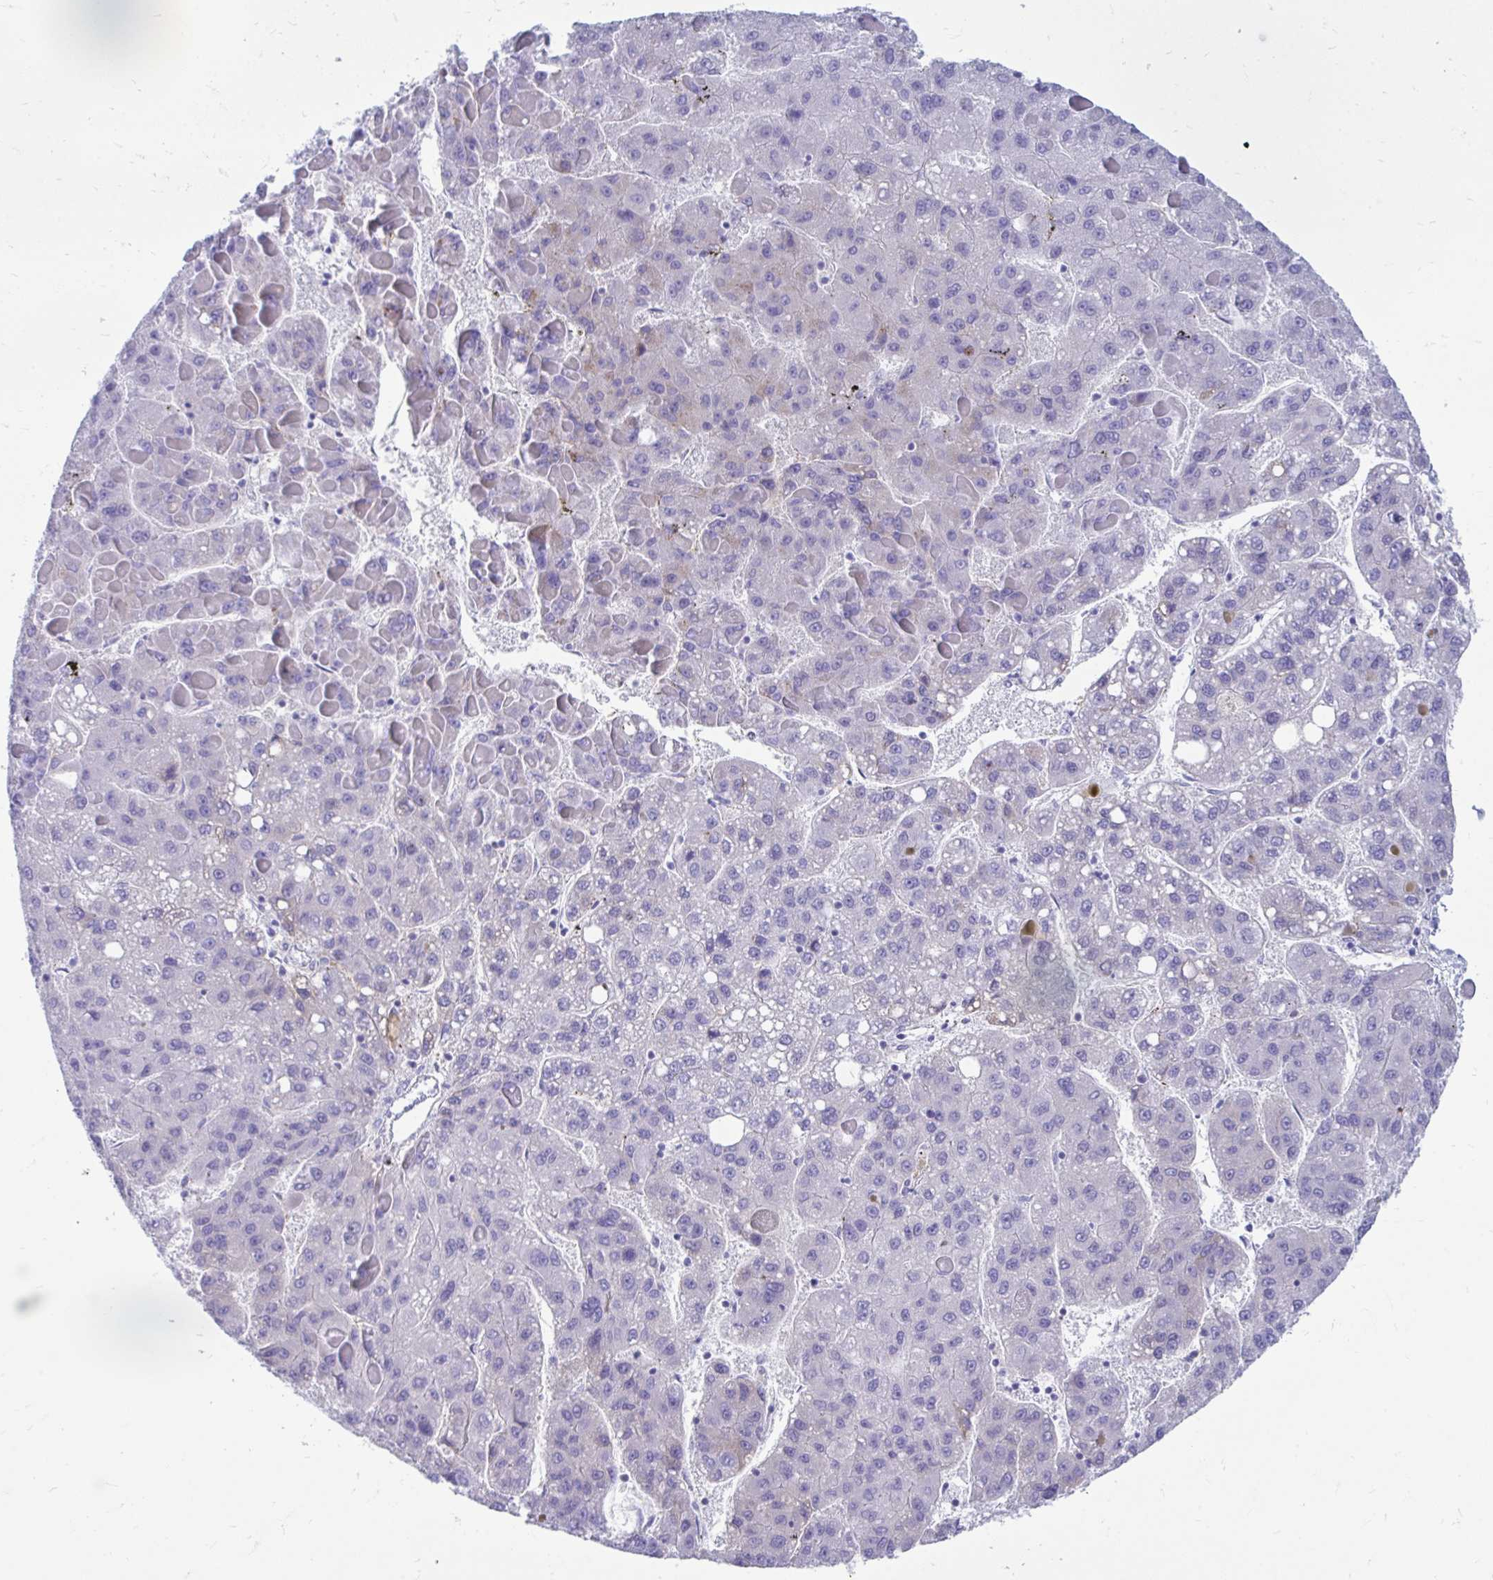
{"staining": {"intensity": "negative", "quantity": "none", "location": "none"}, "tissue": "liver cancer", "cell_type": "Tumor cells", "image_type": "cancer", "snomed": [{"axis": "morphology", "description": "Carcinoma, Hepatocellular, NOS"}, {"axis": "topography", "description": "Liver"}], "caption": "Immunohistochemical staining of human liver cancer (hepatocellular carcinoma) exhibits no significant staining in tumor cells. (Stains: DAB immunohistochemistry with hematoxylin counter stain, Microscopy: brightfield microscopy at high magnification).", "gene": "SMIM9", "patient": {"sex": "female", "age": 82}}